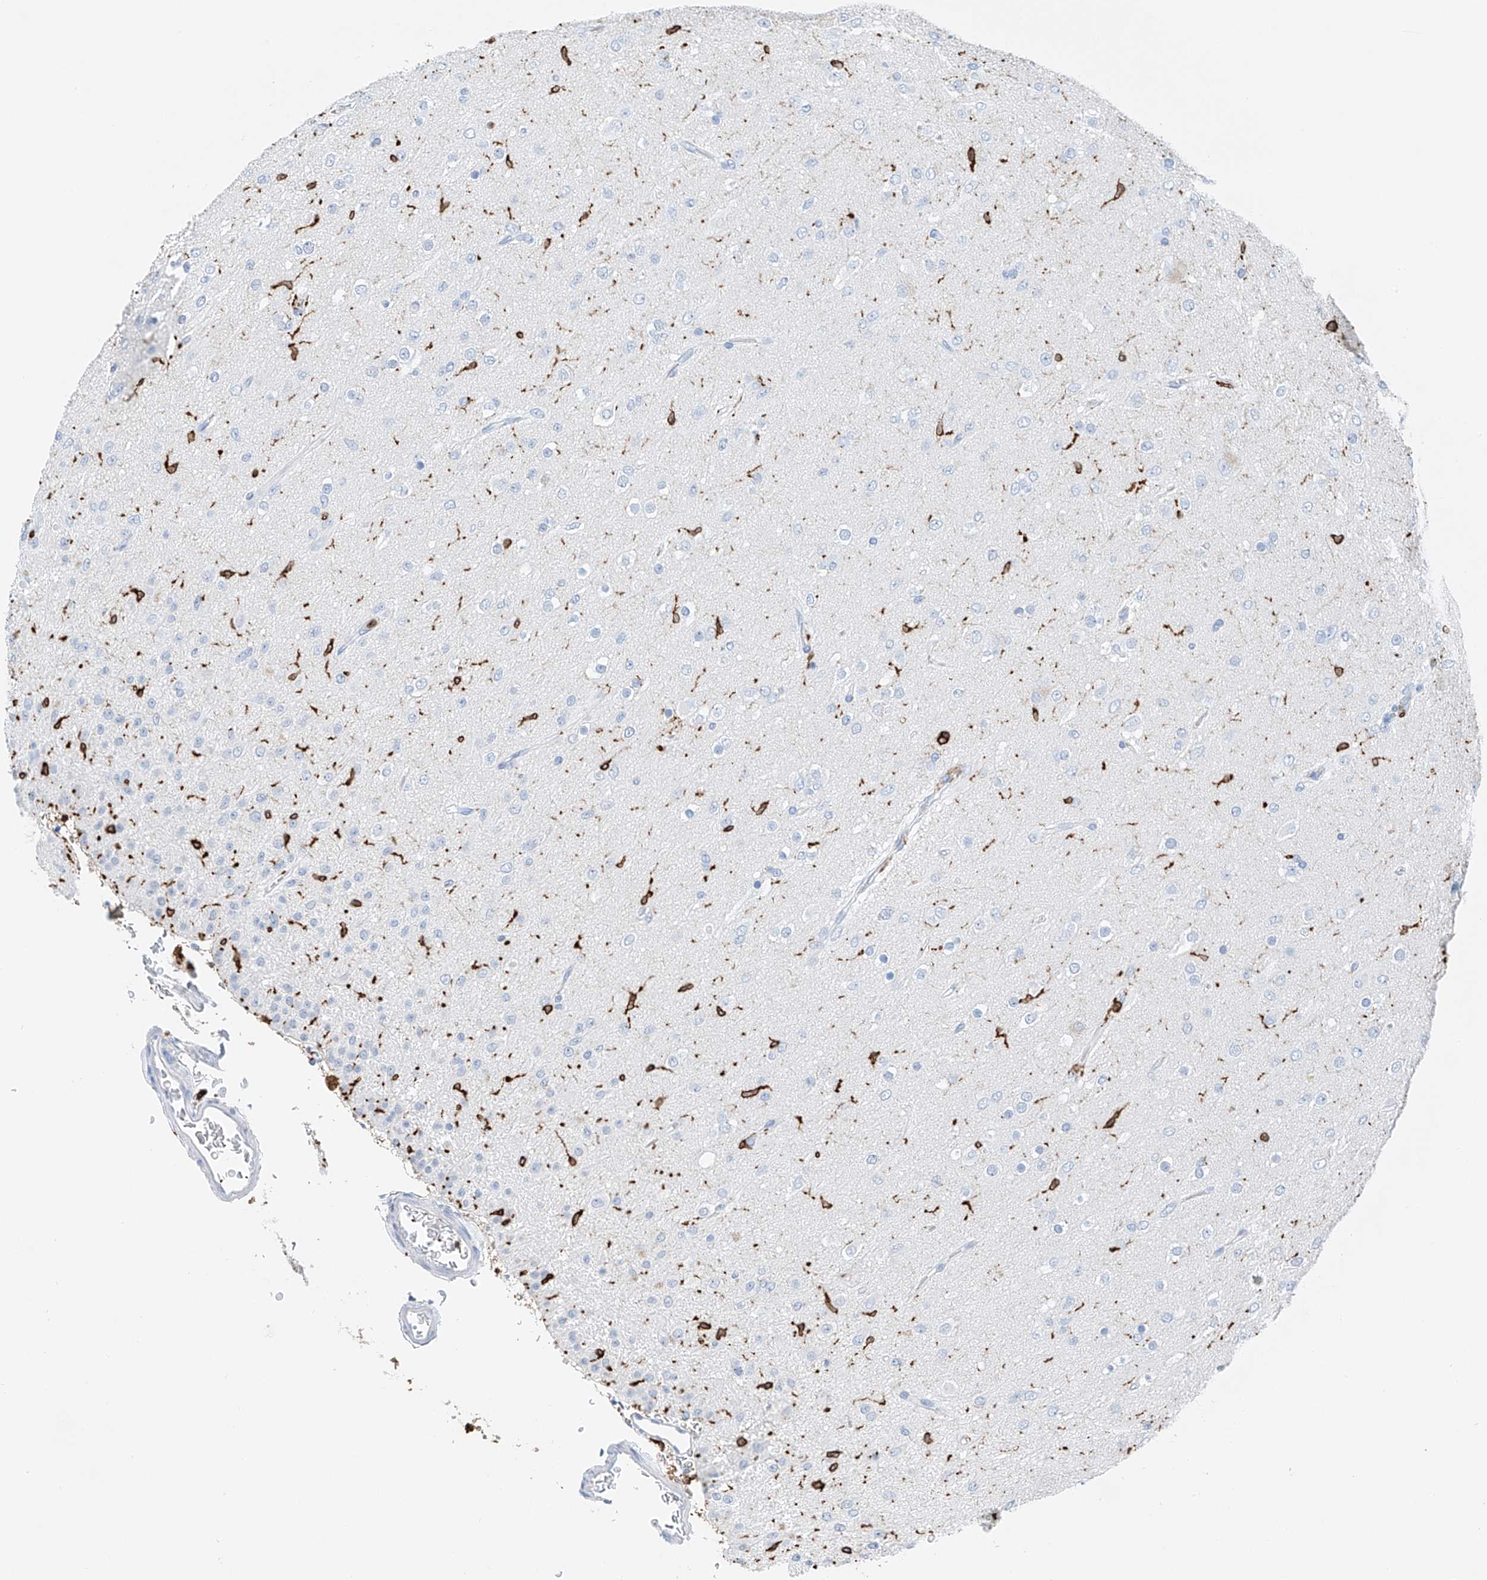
{"staining": {"intensity": "negative", "quantity": "none", "location": "none"}, "tissue": "glioma", "cell_type": "Tumor cells", "image_type": "cancer", "snomed": [{"axis": "morphology", "description": "Glioma, malignant, Low grade"}, {"axis": "topography", "description": "Brain"}], "caption": "Low-grade glioma (malignant) was stained to show a protein in brown. There is no significant expression in tumor cells.", "gene": "TBXAS1", "patient": {"sex": "male", "age": 65}}